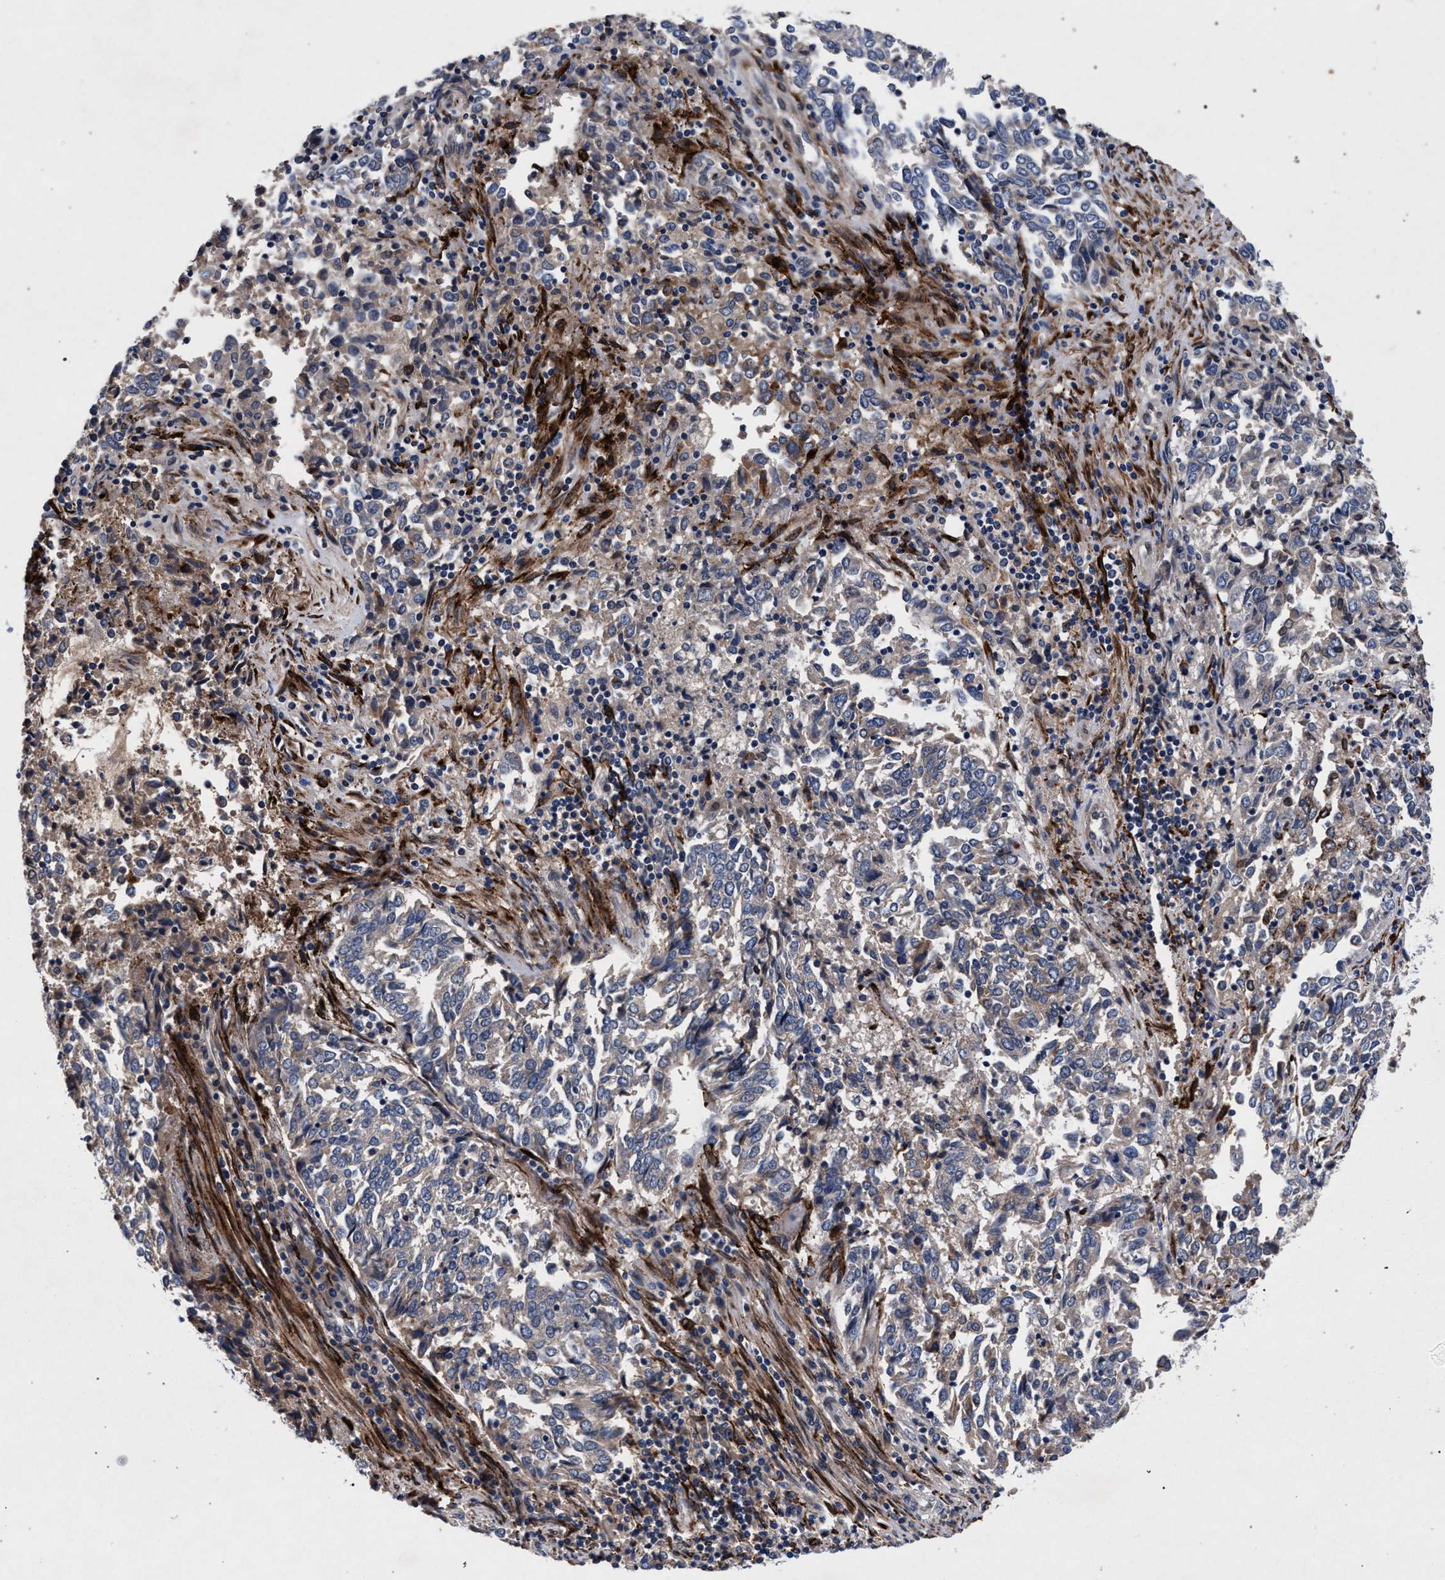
{"staining": {"intensity": "negative", "quantity": "none", "location": "none"}, "tissue": "endometrial cancer", "cell_type": "Tumor cells", "image_type": "cancer", "snomed": [{"axis": "morphology", "description": "Adenocarcinoma, NOS"}, {"axis": "topography", "description": "Endometrium"}], "caption": "There is no significant staining in tumor cells of endometrial cancer (adenocarcinoma).", "gene": "NEK7", "patient": {"sex": "female", "age": 80}}